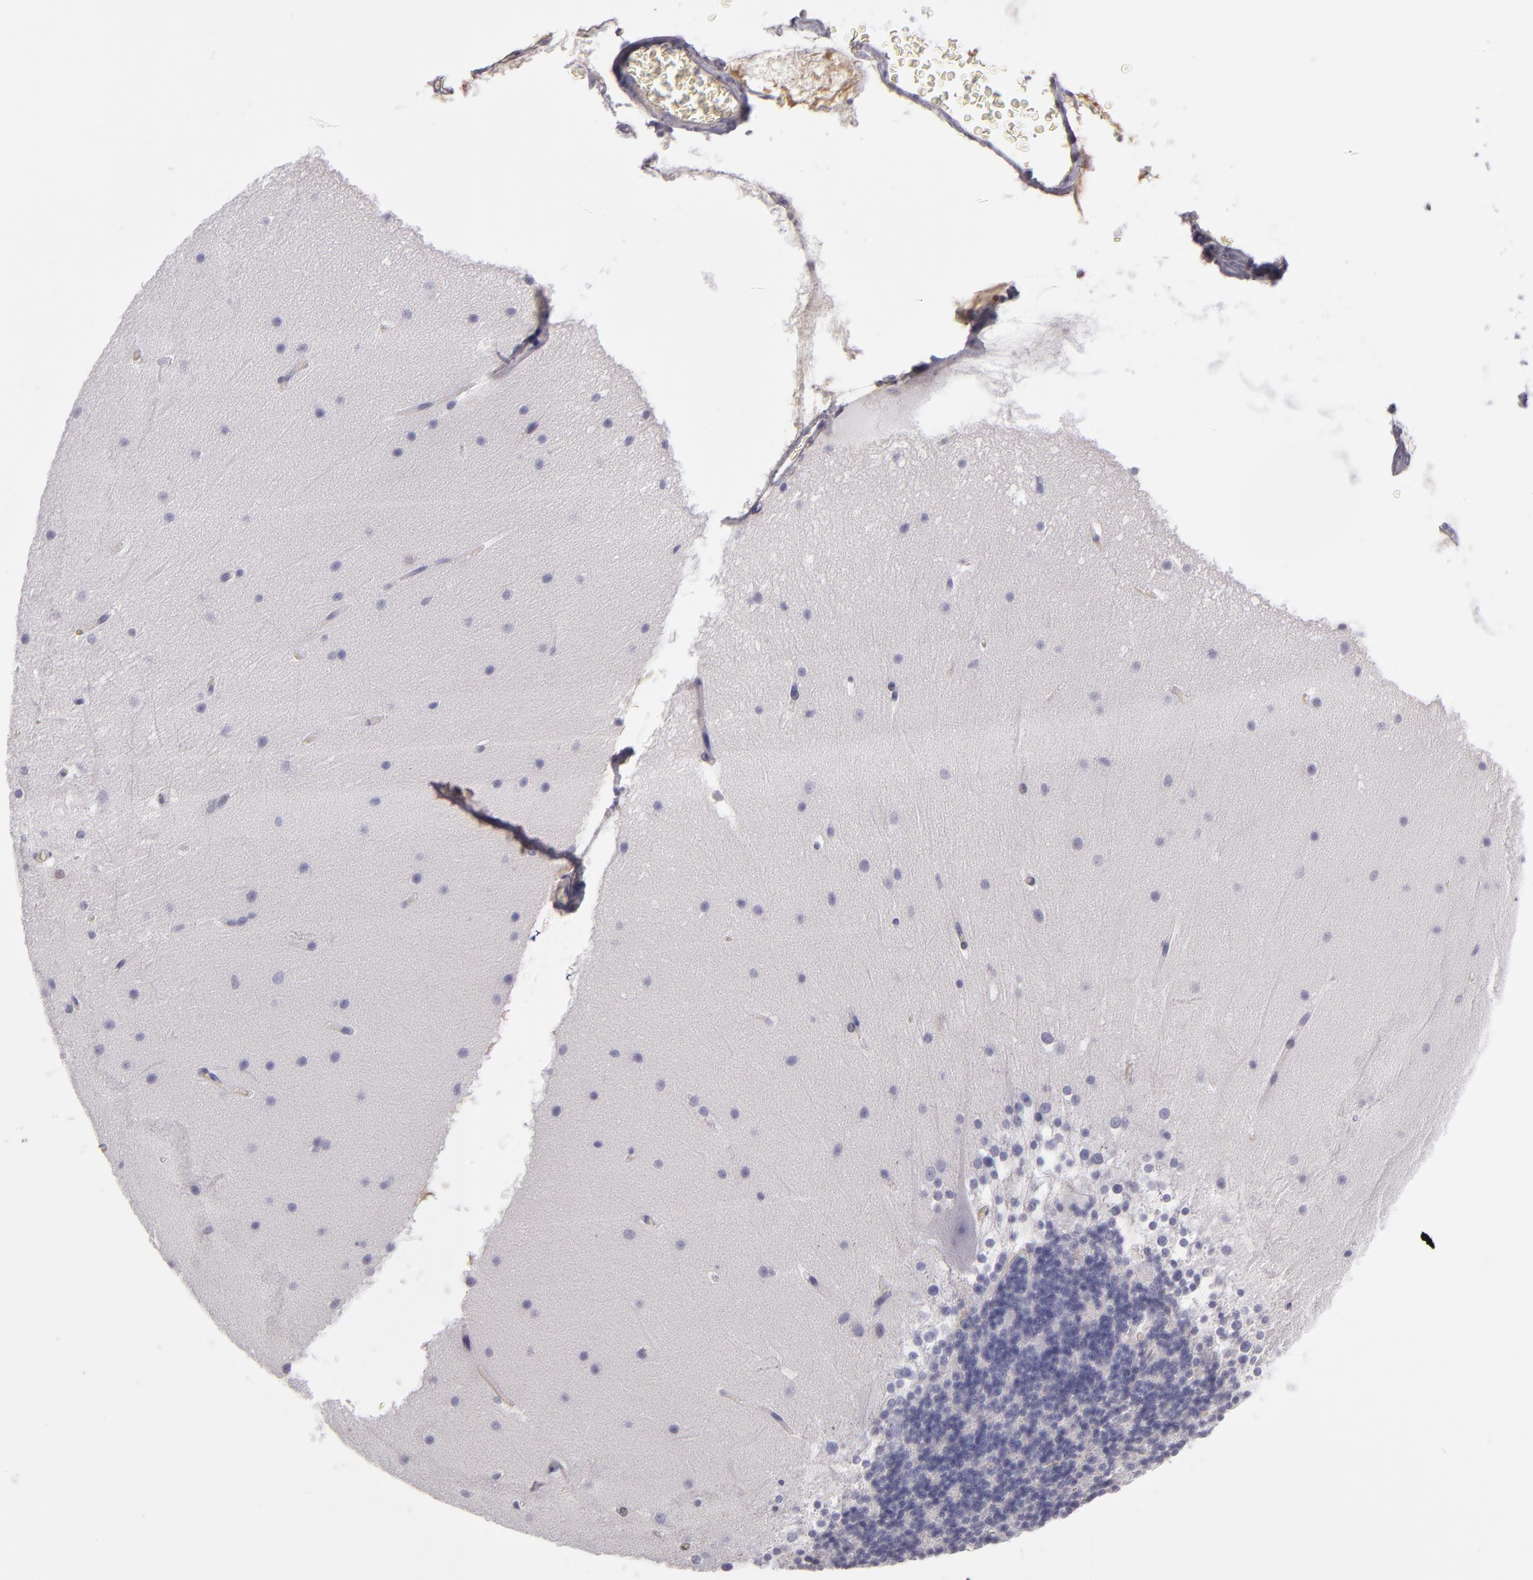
{"staining": {"intensity": "negative", "quantity": "none", "location": "none"}, "tissue": "cerebellum", "cell_type": "Cells in granular layer", "image_type": "normal", "snomed": [{"axis": "morphology", "description": "Normal tissue, NOS"}, {"axis": "topography", "description": "Cerebellum"}], "caption": "The IHC photomicrograph has no significant expression in cells in granular layer of cerebellum. (Brightfield microscopy of DAB immunohistochemistry at high magnification).", "gene": "SERPINA1", "patient": {"sex": "female", "age": 19}}